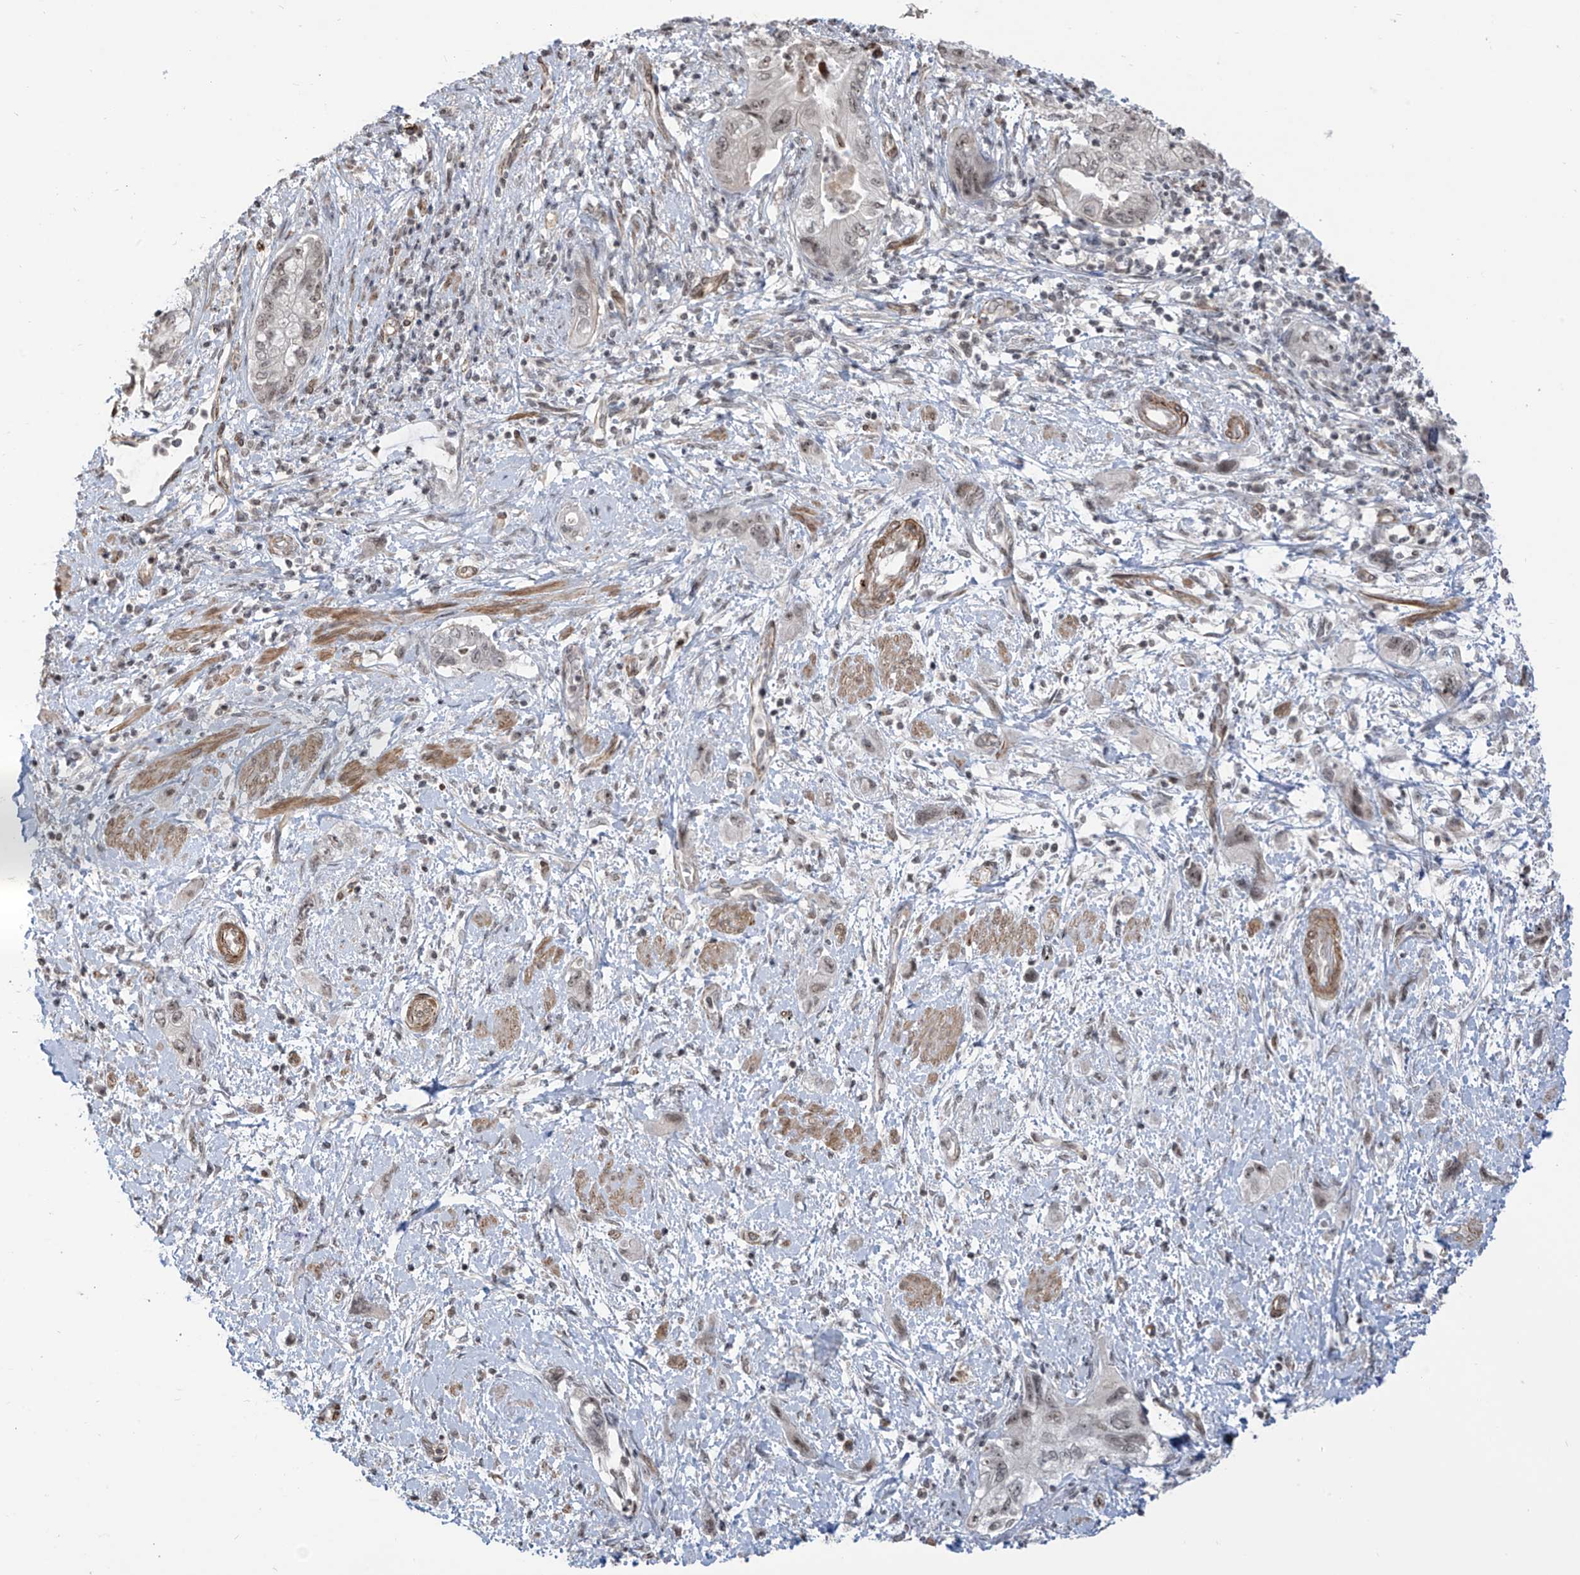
{"staining": {"intensity": "weak", "quantity": ">75%", "location": "nuclear"}, "tissue": "pancreatic cancer", "cell_type": "Tumor cells", "image_type": "cancer", "snomed": [{"axis": "morphology", "description": "Adenocarcinoma, NOS"}, {"axis": "topography", "description": "Pancreas"}], "caption": "This is a histology image of immunohistochemistry (IHC) staining of pancreatic adenocarcinoma, which shows weak staining in the nuclear of tumor cells.", "gene": "METAP1D", "patient": {"sex": "female", "age": 73}}